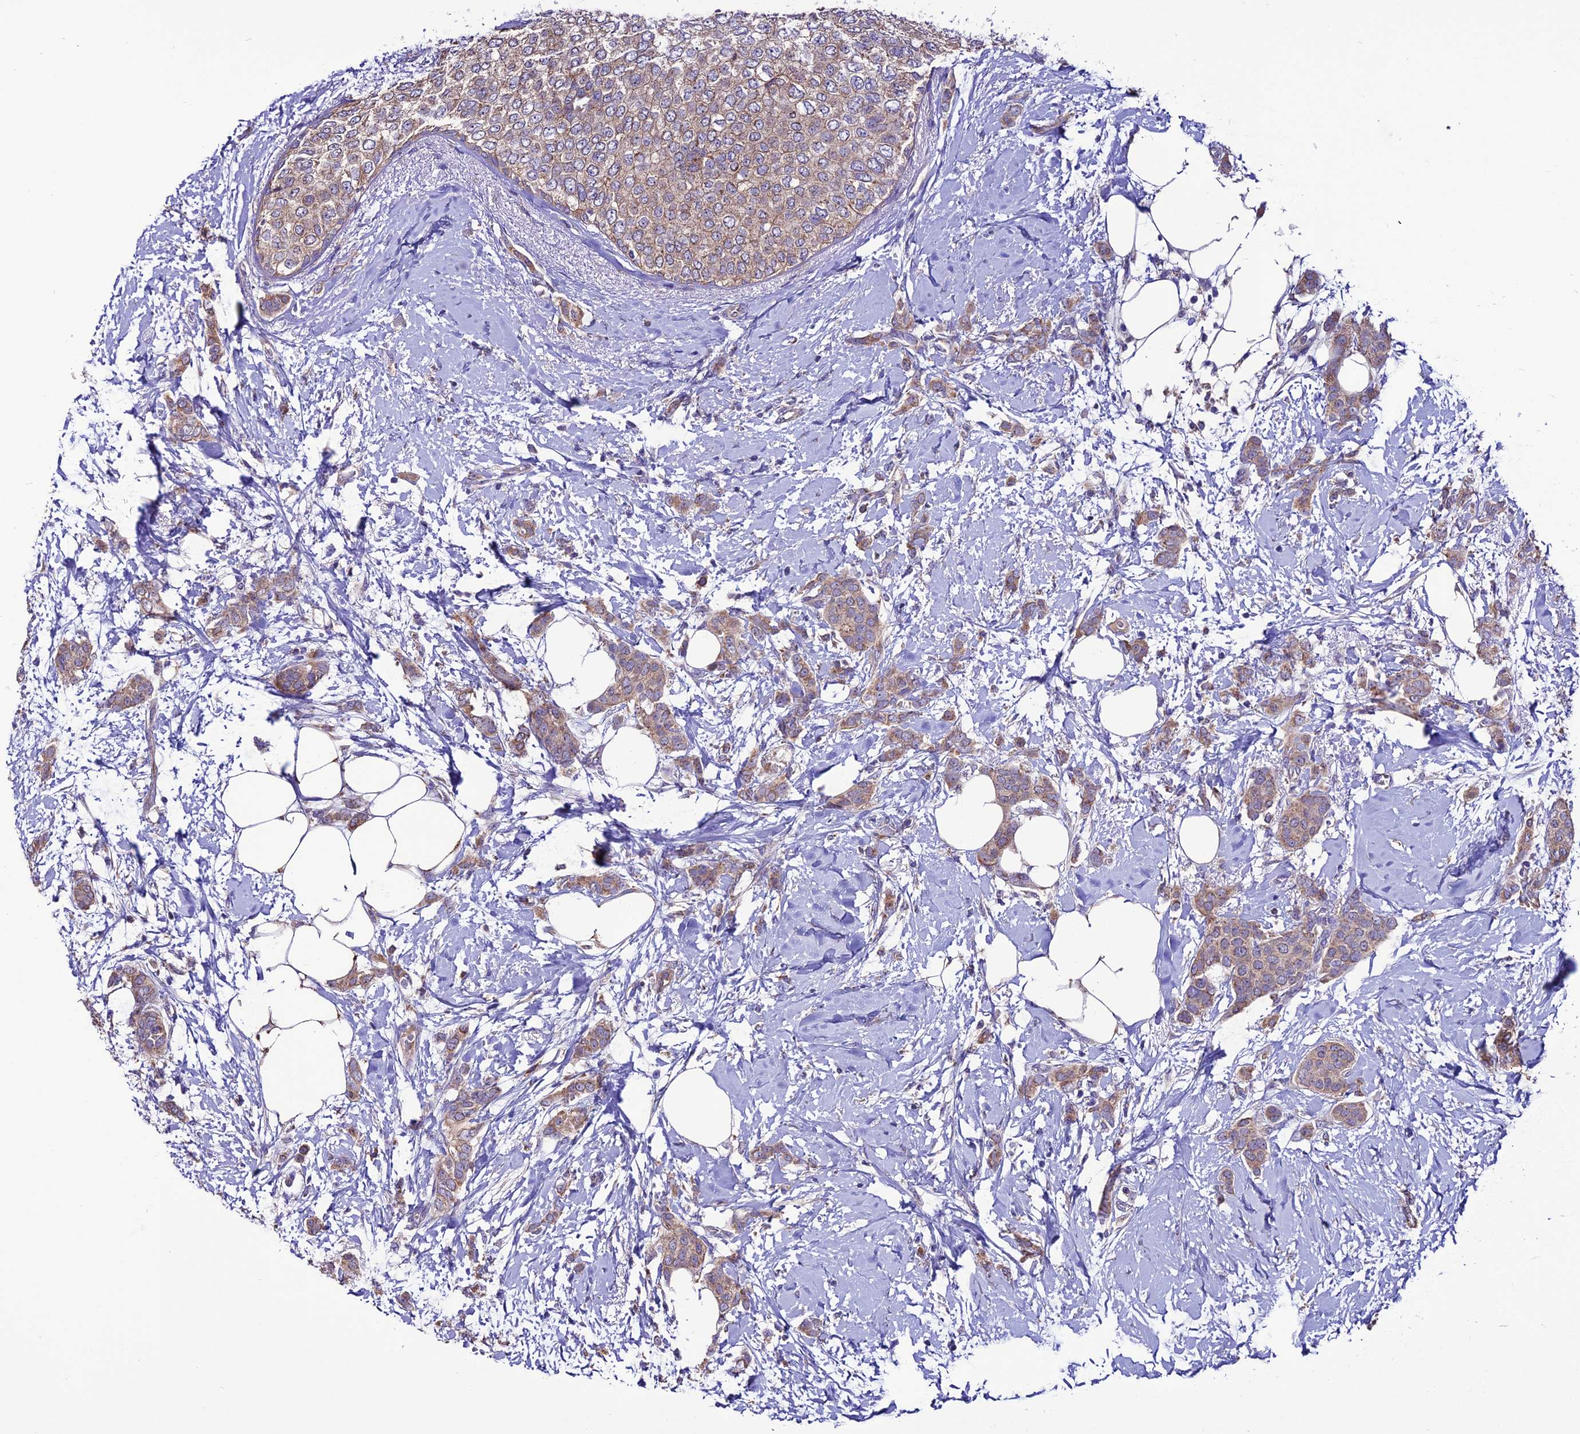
{"staining": {"intensity": "moderate", "quantity": ">75%", "location": "cytoplasmic/membranous"}, "tissue": "breast cancer", "cell_type": "Tumor cells", "image_type": "cancer", "snomed": [{"axis": "morphology", "description": "Duct carcinoma"}, {"axis": "topography", "description": "Breast"}], "caption": "A high-resolution micrograph shows immunohistochemistry staining of breast cancer, which exhibits moderate cytoplasmic/membranous staining in about >75% of tumor cells.", "gene": "HOGA1", "patient": {"sex": "female", "age": 72}}